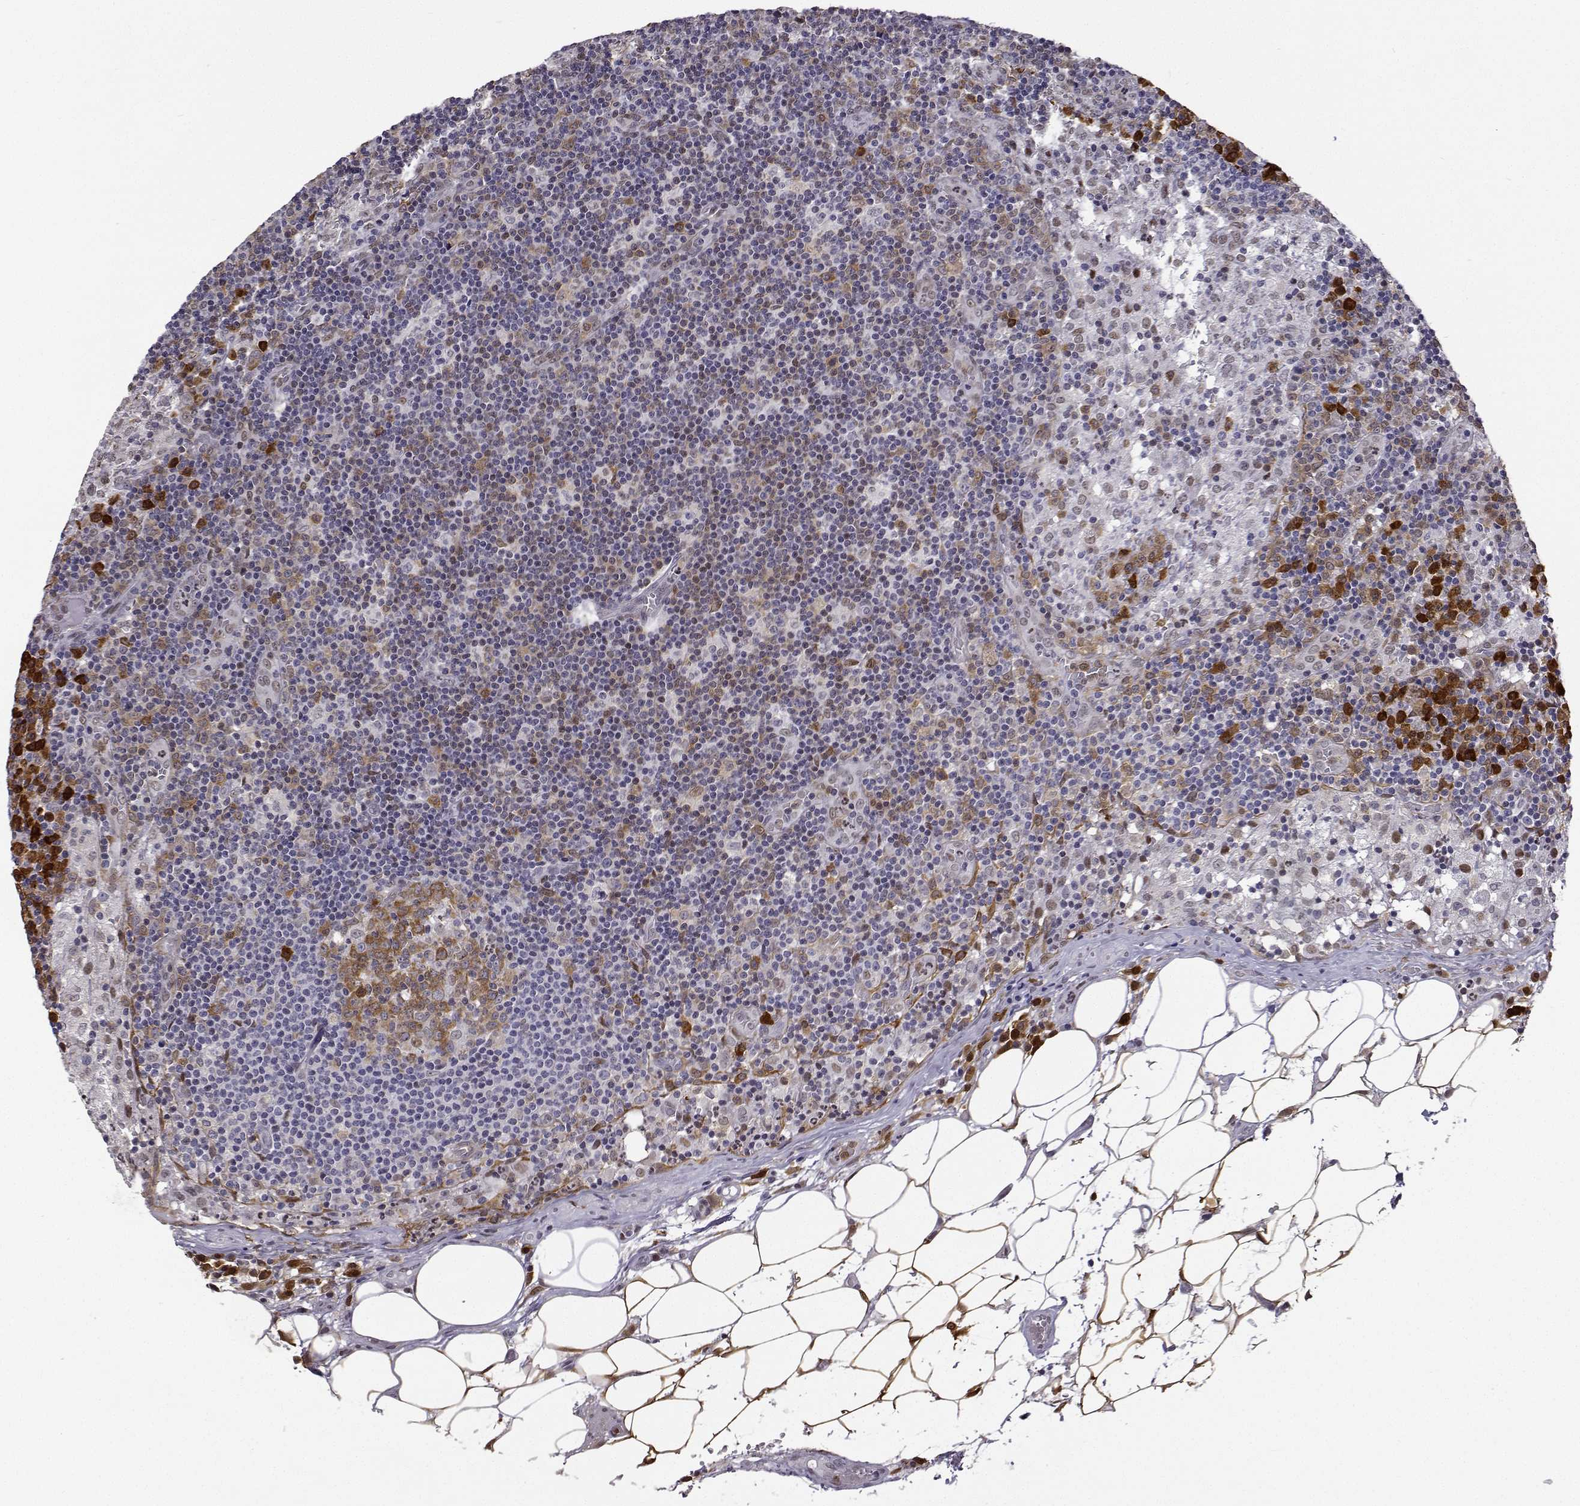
{"staining": {"intensity": "moderate", "quantity": "25%-75%", "location": "cytoplasmic/membranous"}, "tissue": "lymph node", "cell_type": "Germinal center cells", "image_type": "normal", "snomed": [{"axis": "morphology", "description": "Normal tissue, NOS"}, {"axis": "topography", "description": "Lymph node"}], "caption": "Lymph node stained with a brown dye reveals moderate cytoplasmic/membranous positive positivity in about 25%-75% of germinal center cells.", "gene": "PHGDH", "patient": {"sex": "male", "age": 62}}